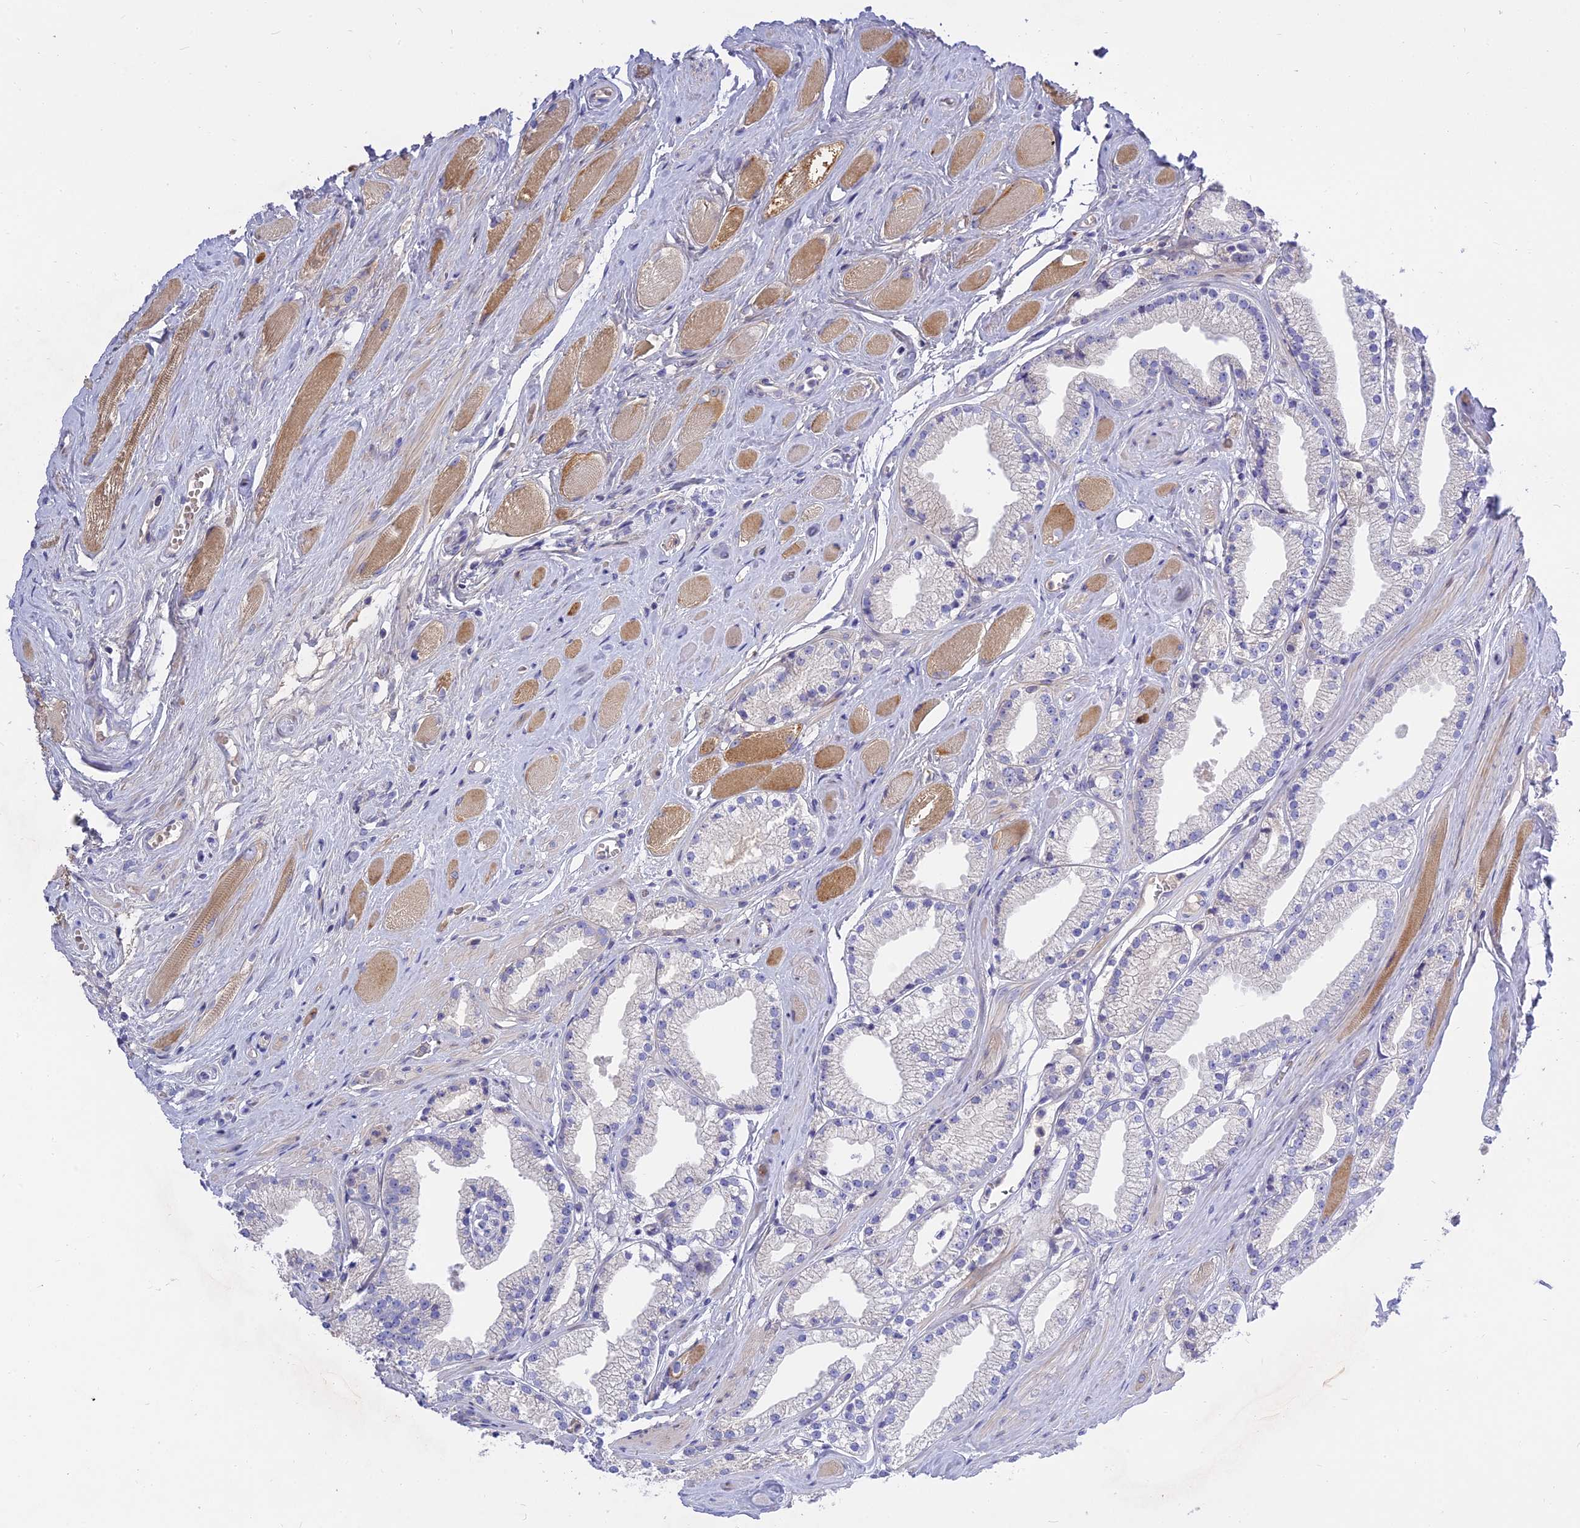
{"staining": {"intensity": "negative", "quantity": "none", "location": "none"}, "tissue": "prostate cancer", "cell_type": "Tumor cells", "image_type": "cancer", "snomed": [{"axis": "morphology", "description": "Adenocarcinoma, High grade"}, {"axis": "topography", "description": "Prostate"}], "caption": "A high-resolution image shows IHC staining of high-grade adenocarcinoma (prostate), which exhibits no significant staining in tumor cells. (Brightfield microscopy of DAB (3,3'-diaminobenzidine) immunohistochemistry at high magnification).", "gene": "MBD3L1", "patient": {"sex": "male", "age": 67}}